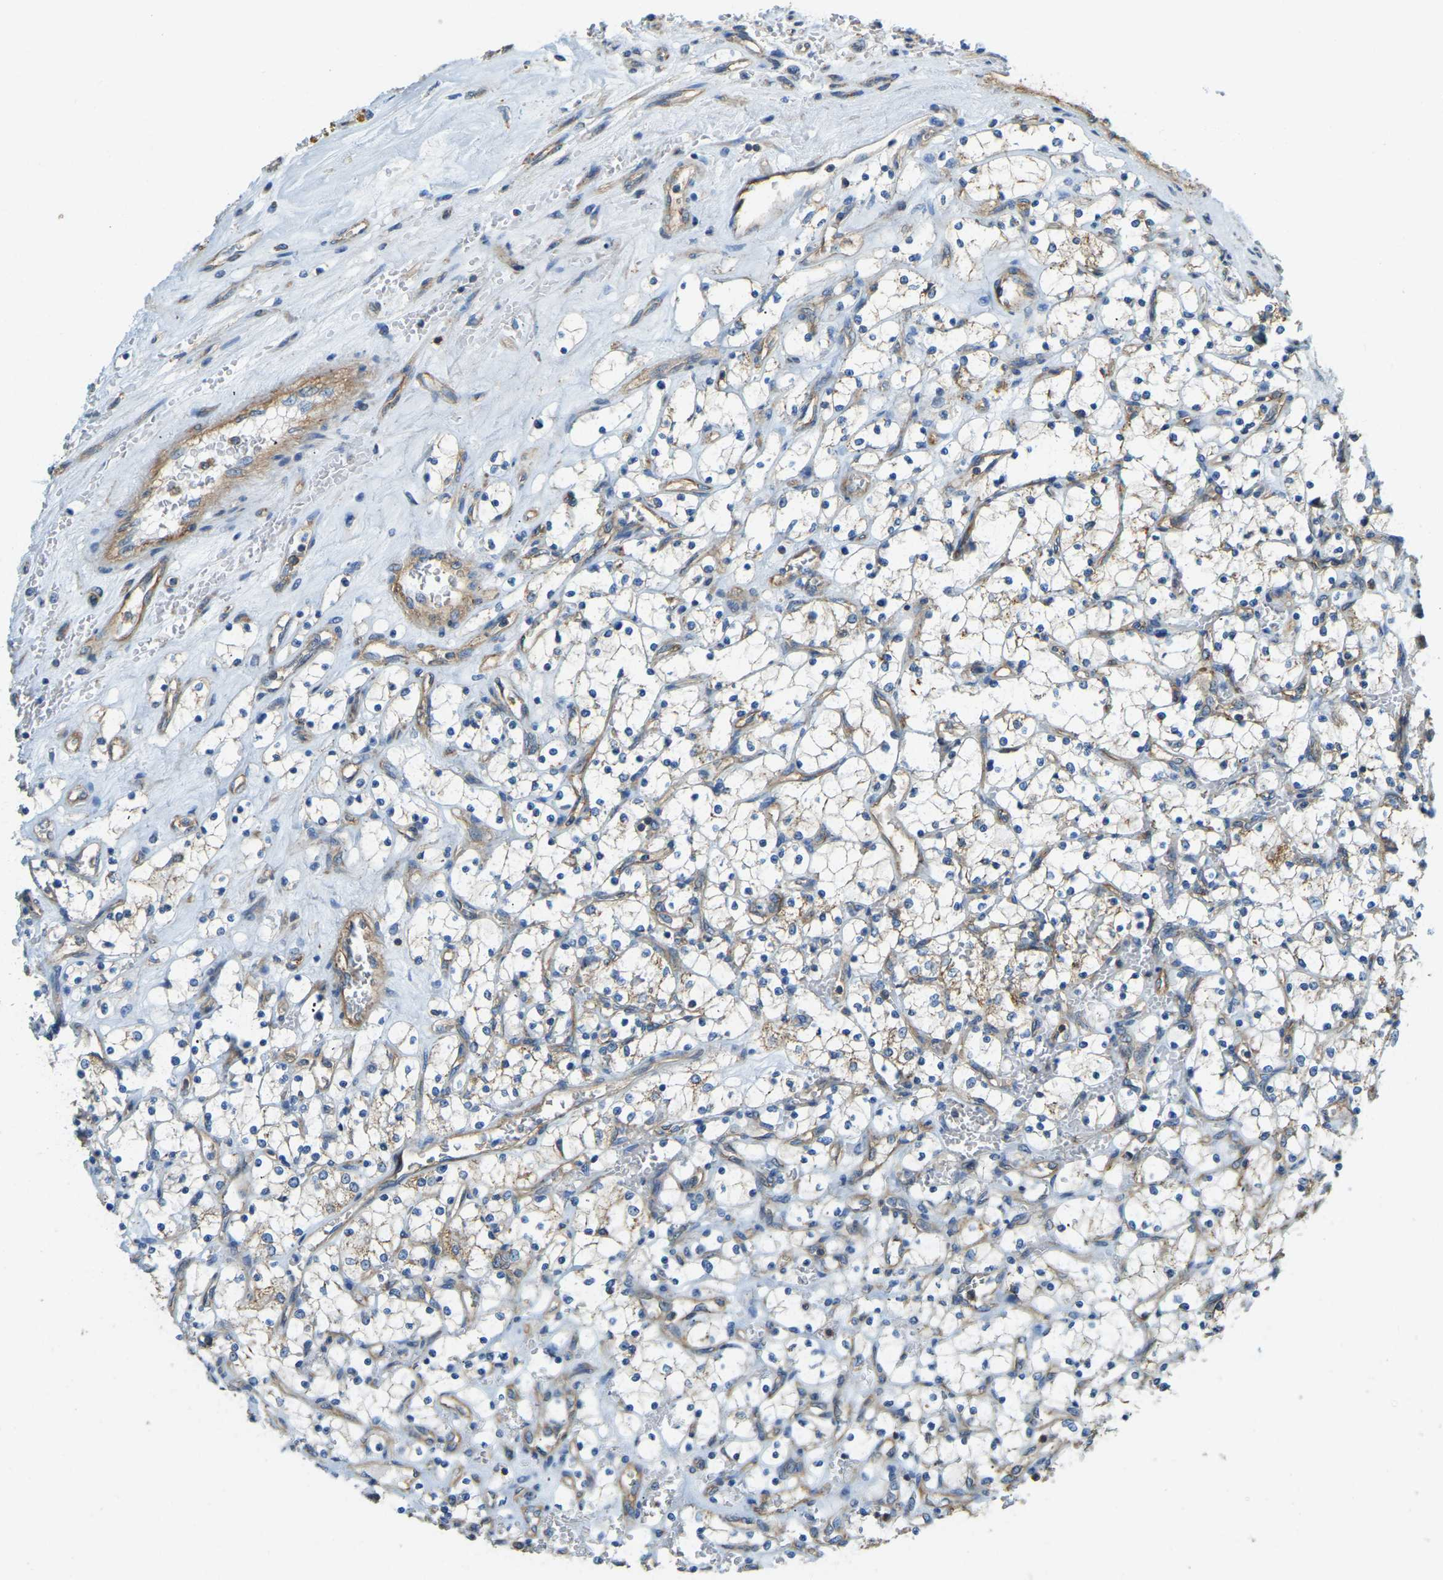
{"staining": {"intensity": "moderate", "quantity": "25%-75%", "location": "cytoplasmic/membranous"}, "tissue": "renal cancer", "cell_type": "Tumor cells", "image_type": "cancer", "snomed": [{"axis": "morphology", "description": "Adenocarcinoma, NOS"}, {"axis": "topography", "description": "Kidney"}], "caption": "High-power microscopy captured an immunohistochemistry image of adenocarcinoma (renal), revealing moderate cytoplasmic/membranous expression in approximately 25%-75% of tumor cells. The staining was performed using DAB, with brown indicating positive protein expression. Nuclei are stained blue with hematoxylin.", "gene": "AHNAK", "patient": {"sex": "female", "age": 69}}